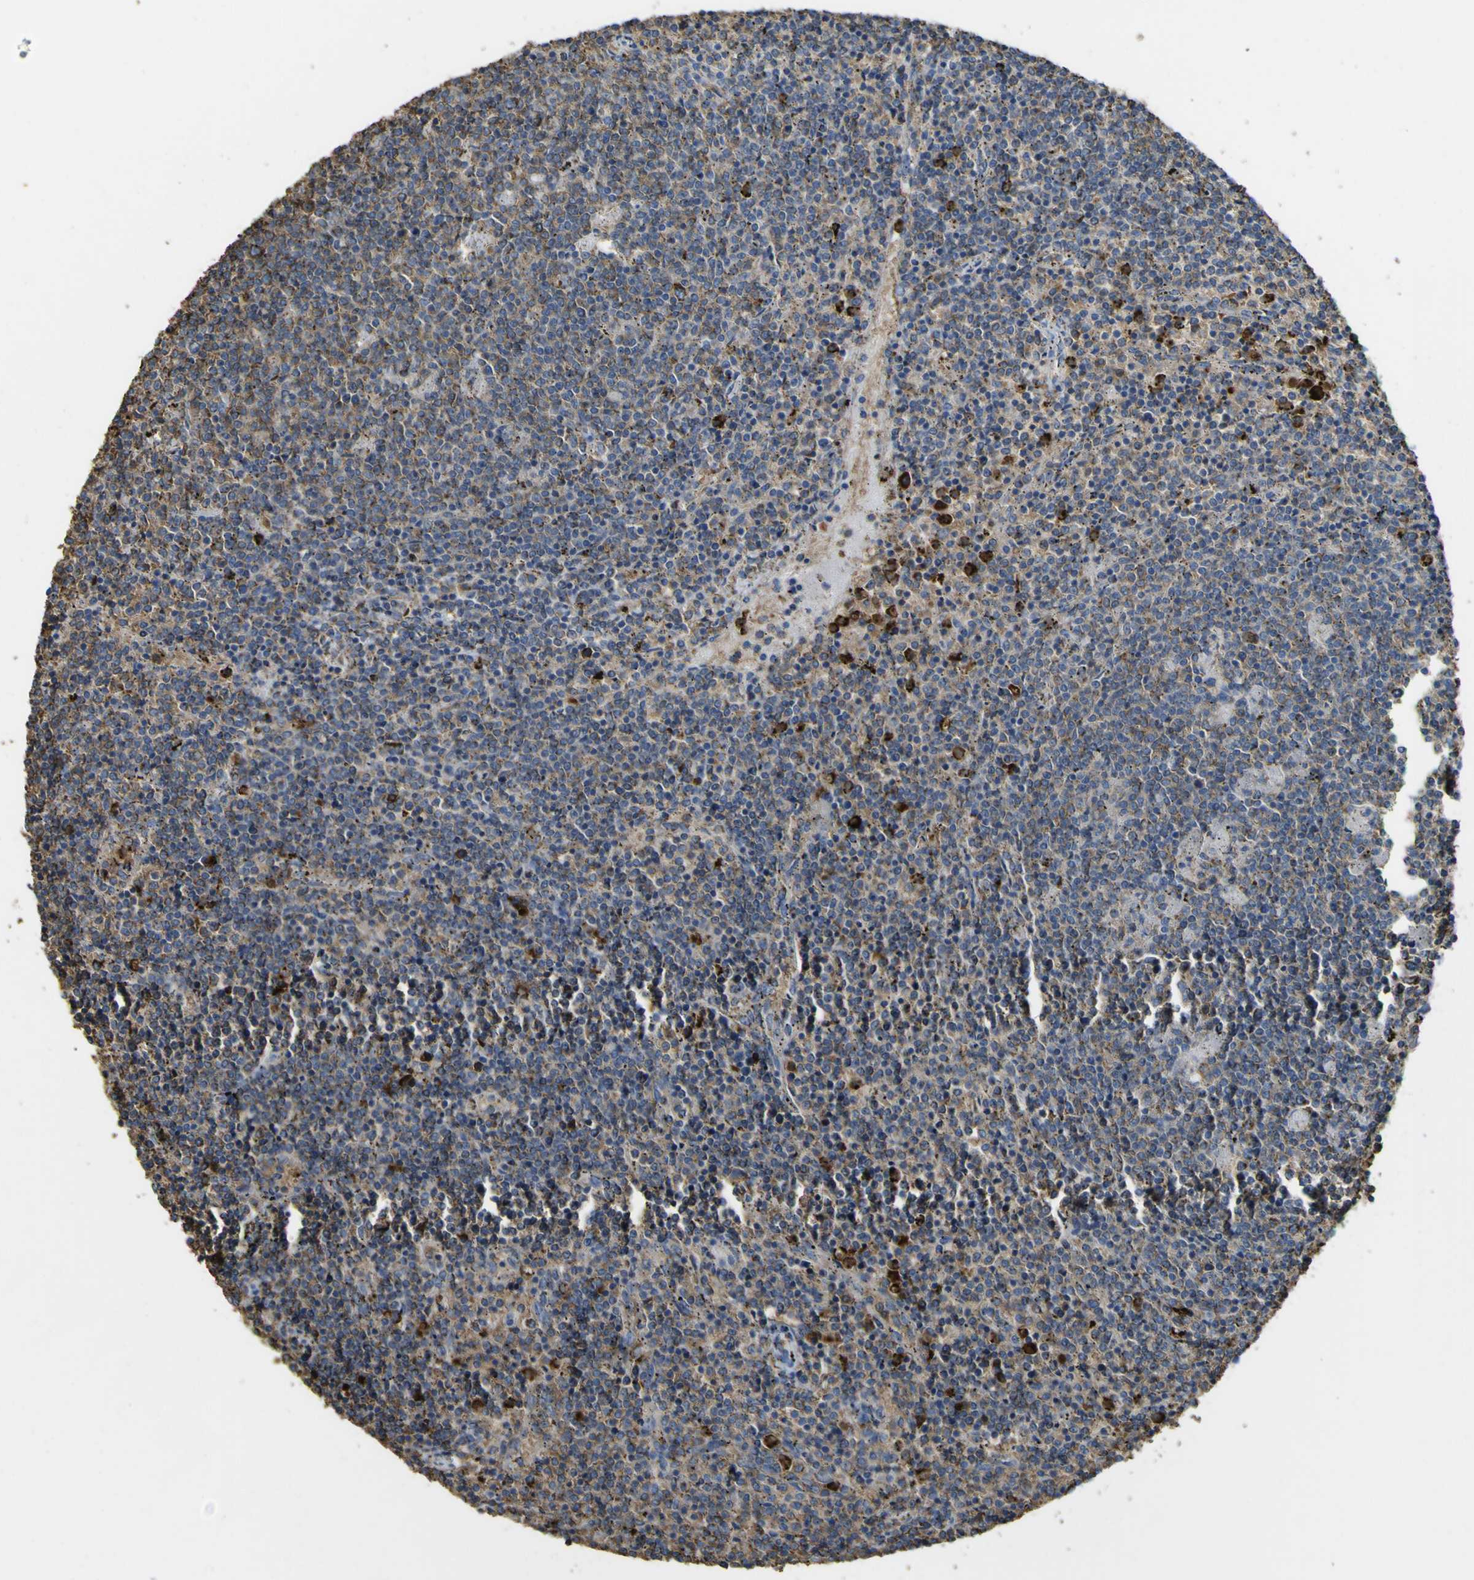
{"staining": {"intensity": "weak", "quantity": "25%-75%", "location": "cytoplasmic/membranous"}, "tissue": "lymphoma", "cell_type": "Tumor cells", "image_type": "cancer", "snomed": [{"axis": "morphology", "description": "Malignant lymphoma, non-Hodgkin's type, Low grade"}, {"axis": "topography", "description": "Spleen"}], "caption": "Immunohistochemical staining of low-grade malignant lymphoma, non-Hodgkin's type reveals low levels of weak cytoplasmic/membranous protein positivity in approximately 25%-75% of tumor cells.", "gene": "ACSL3", "patient": {"sex": "female", "age": 50}}